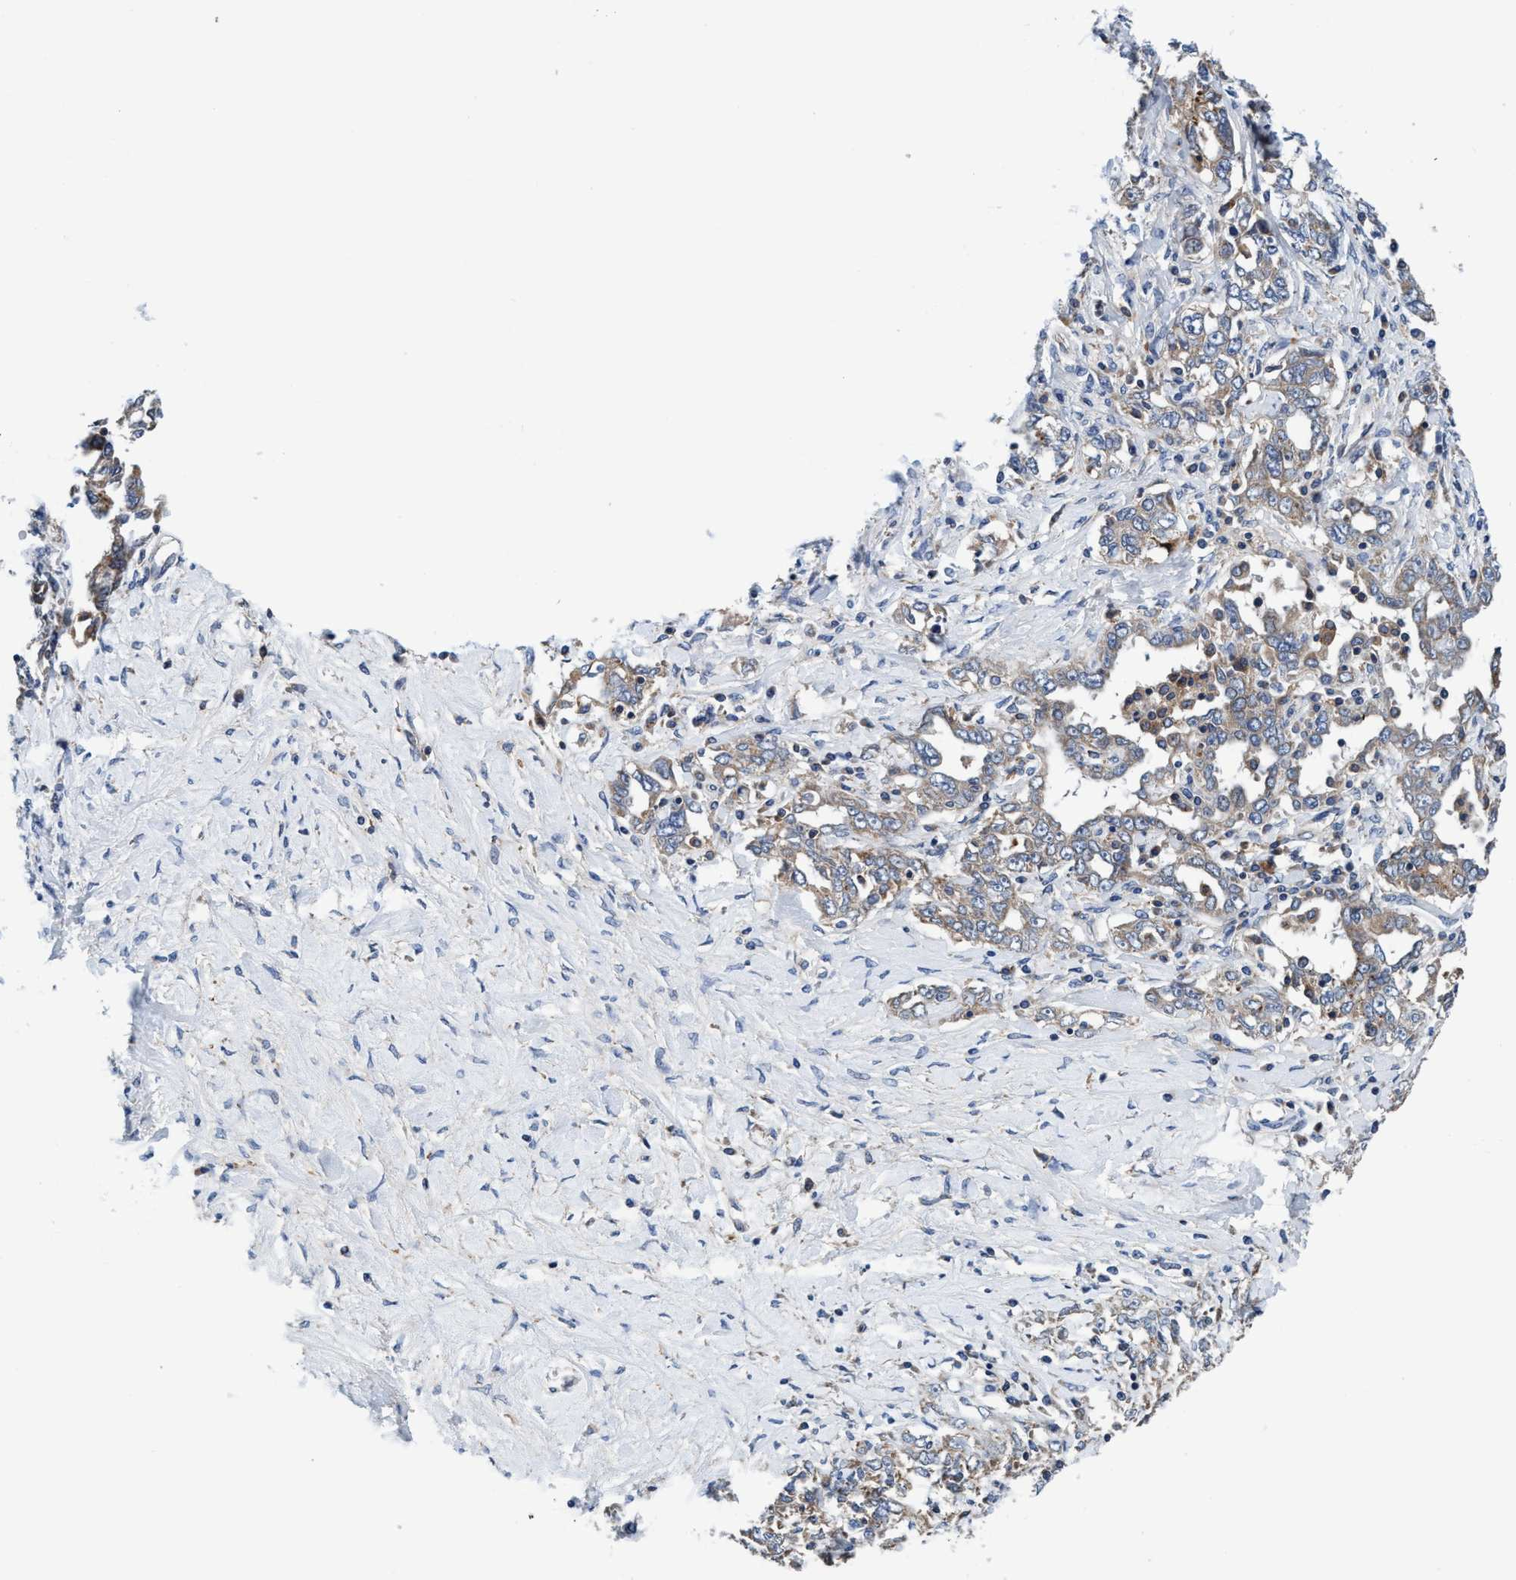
{"staining": {"intensity": "weak", "quantity": "<25%", "location": "cytoplasmic/membranous"}, "tissue": "ovarian cancer", "cell_type": "Tumor cells", "image_type": "cancer", "snomed": [{"axis": "morphology", "description": "Carcinoma, endometroid"}, {"axis": "topography", "description": "Ovary"}], "caption": "IHC of ovarian endometroid carcinoma shows no positivity in tumor cells. Brightfield microscopy of immunohistochemistry (IHC) stained with DAB (brown) and hematoxylin (blue), captured at high magnification.", "gene": "ENDOG", "patient": {"sex": "female", "age": 62}}